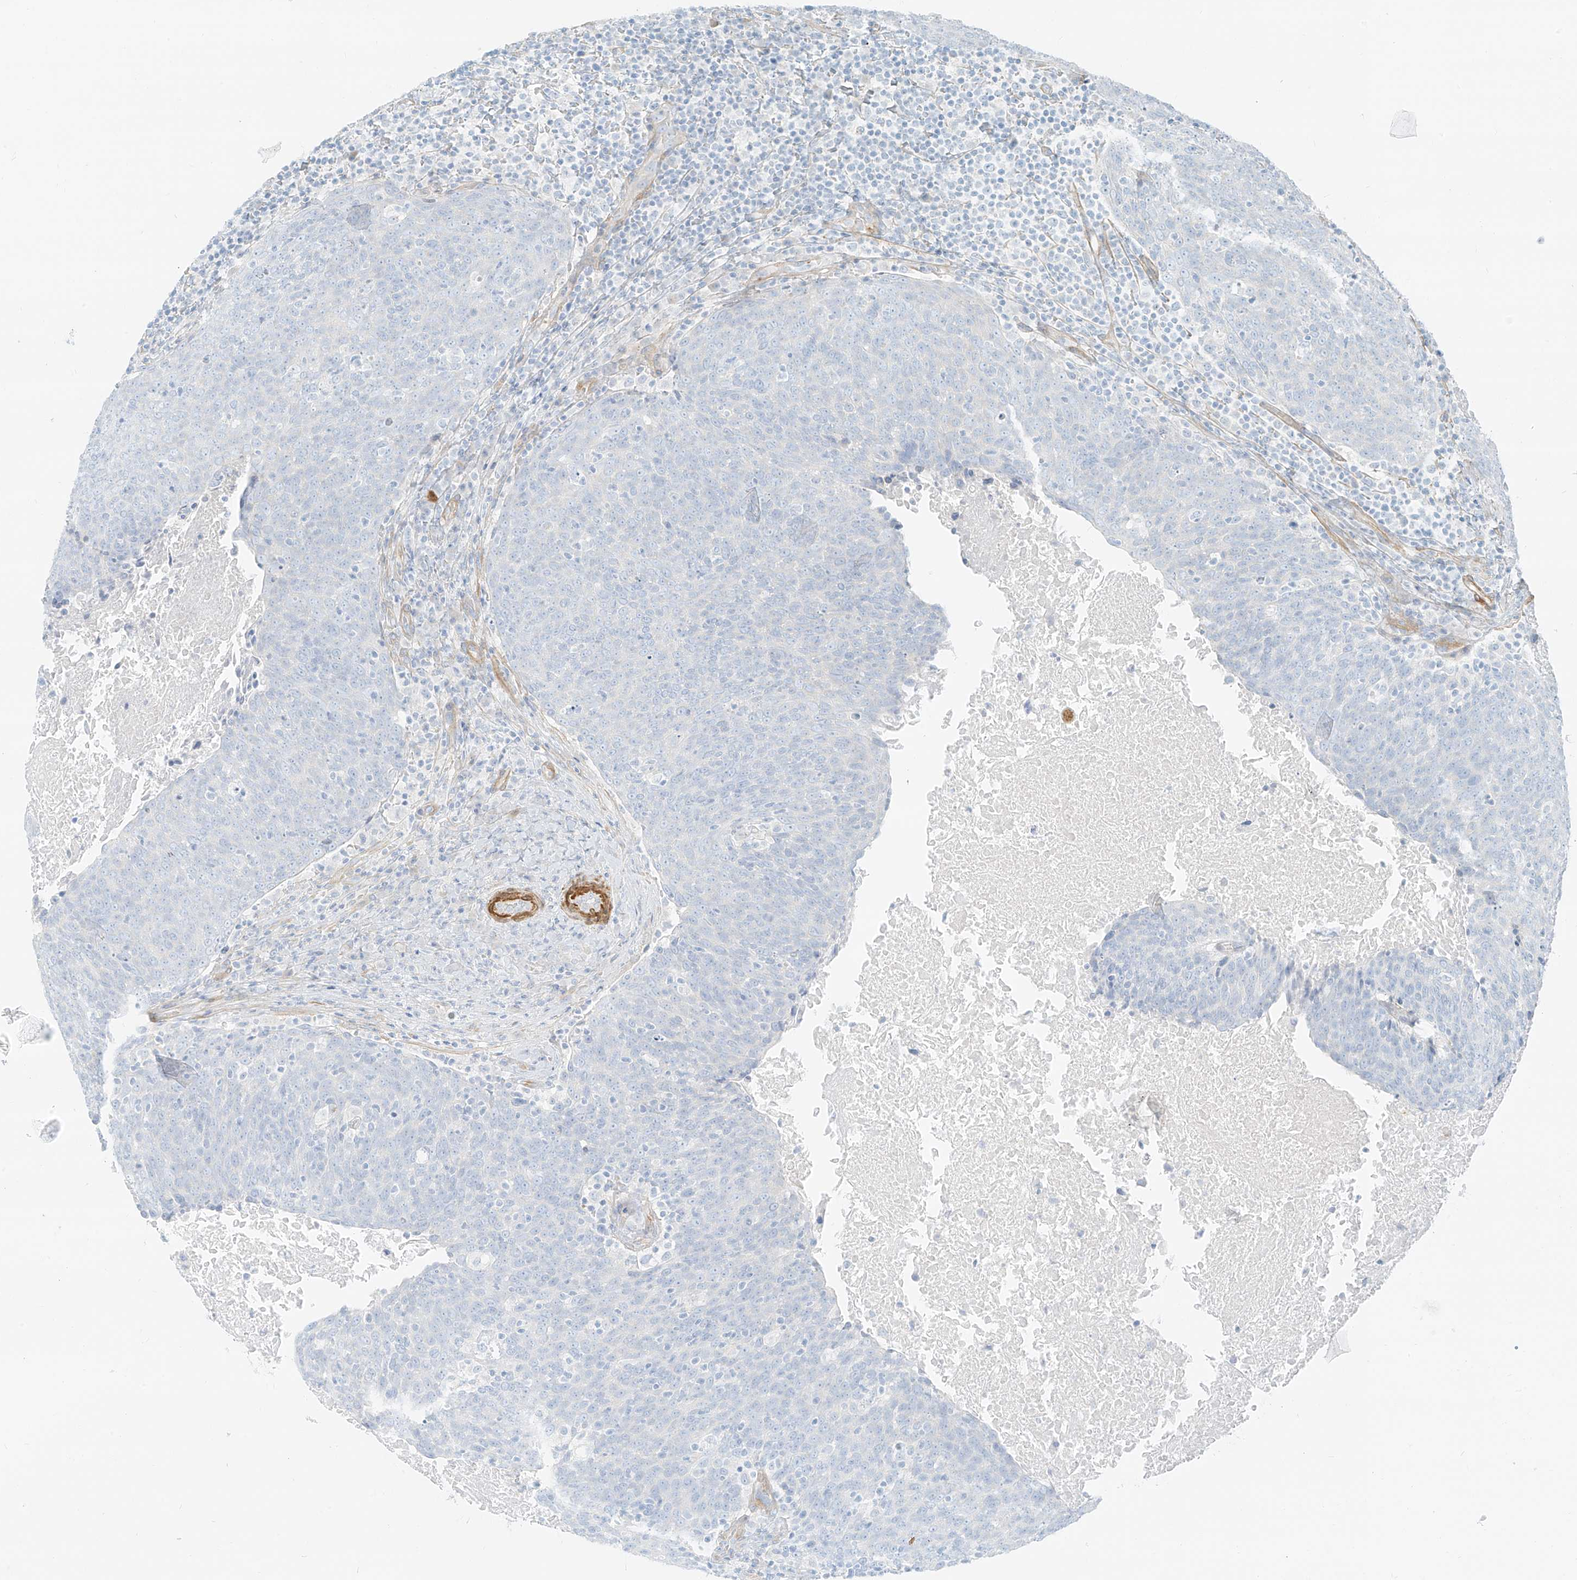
{"staining": {"intensity": "negative", "quantity": "none", "location": "none"}, "tissue": "head and neck cancer", "cell_type": "Tumor cells", "image_type": "cancer", "snomed": [{"axis": "morphology", "description": "Squamous cell carcinoma, NOS"}, {"axis": "morphology", "description": "Squamous cell carcinoma, metastatic, NOS"}, {"axis": "topography", "description": "Lymph node"}, {"axis": "topography", "description": "Head-Neck"}], "caption": "Tumor cells are negative for protein expression in human head and neck cancer (metastatic squamous cell carcinoma).", "gene": "SMCP", "patient": {"sex": "male", "age": 62}}